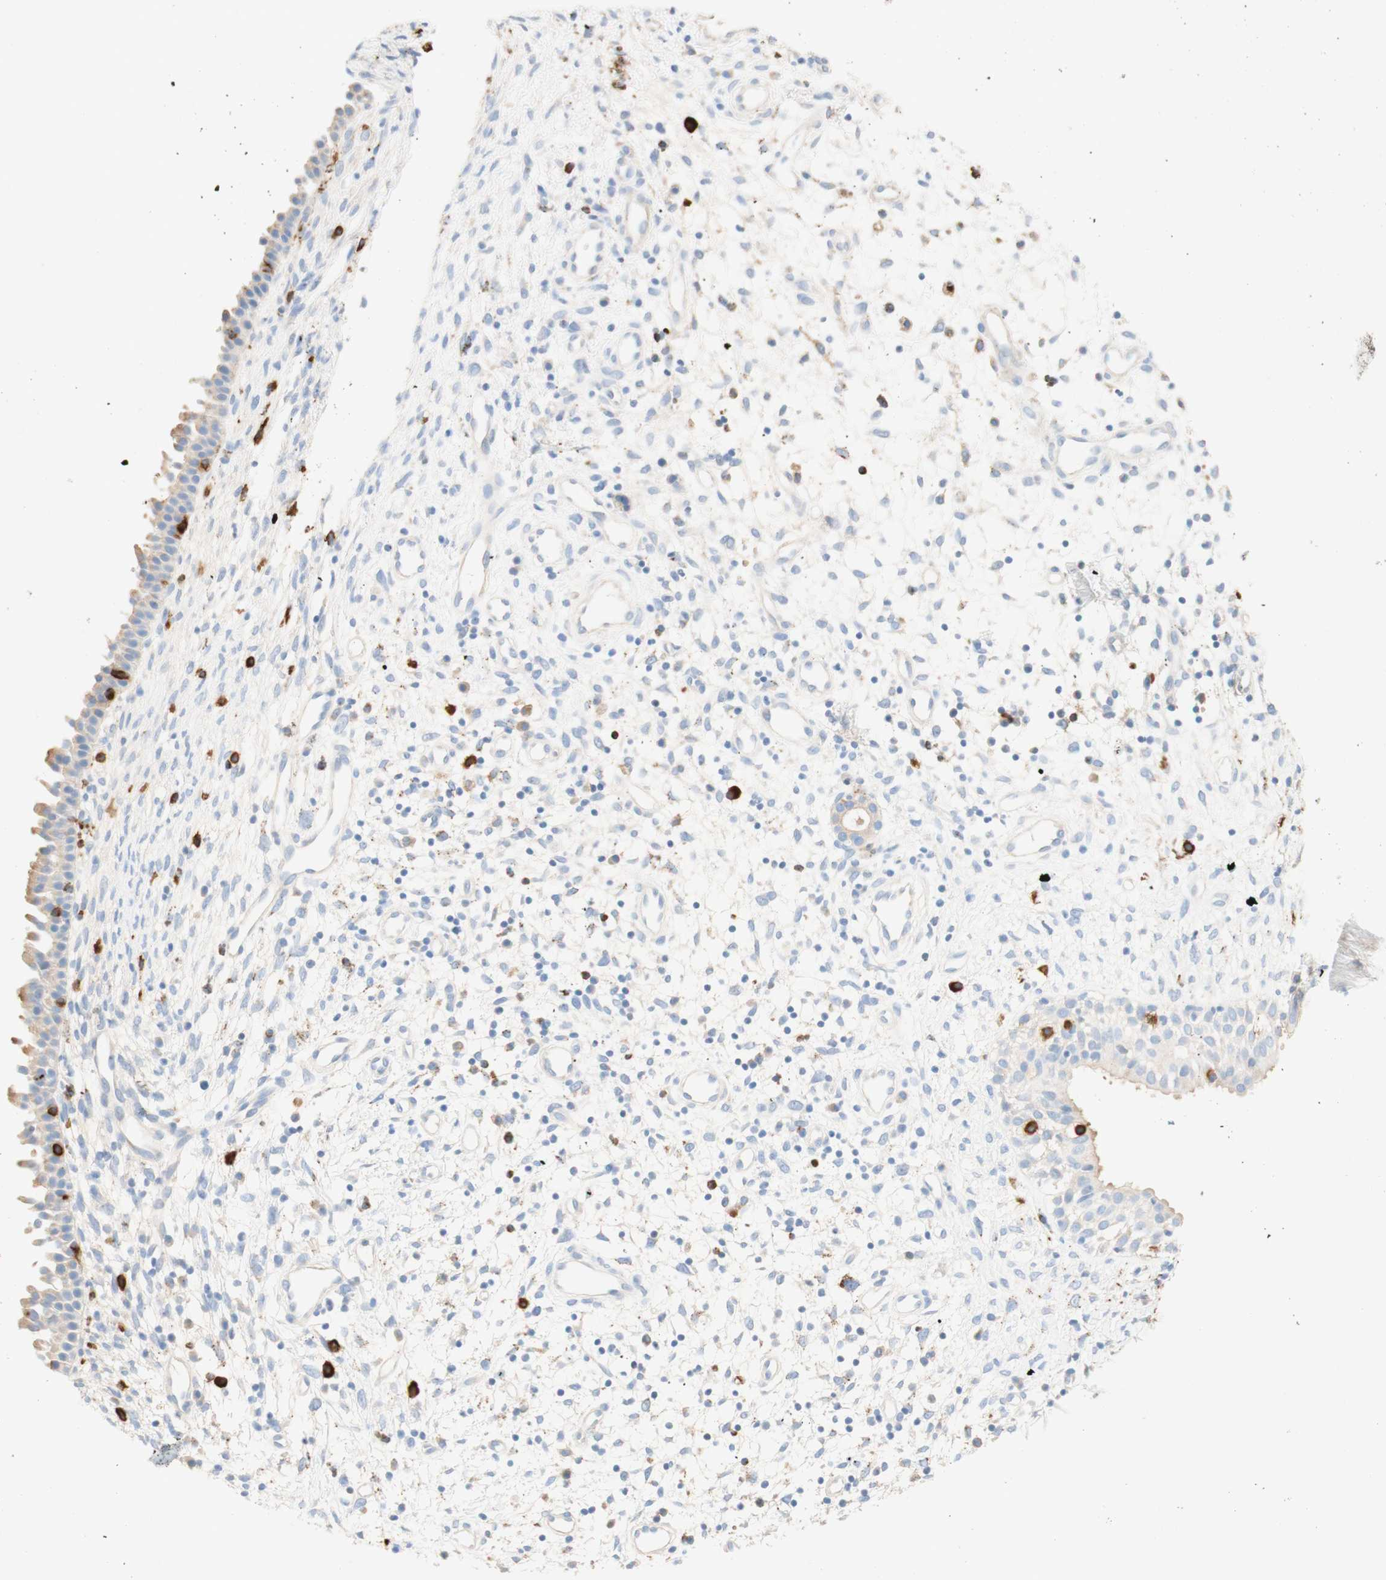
{"staining": {"intensity": "weak", "quantity": "<25%", "location": "cytoplasmic/membranous"}, "tissue": "nasopharynx", "cell_type": "Respiratory epithelial cells", "image_type": "normal", "snomed": [{"axis": "morphology", "description": "Normal tissue, NOS"}, {"axis": "topography", "description": "Nasopharynx"}], "caption": "DAB (3,3'-diaminobenzidine) immunohistochemical staining of benign human nasopharynx reveals no significant expression in respiratory epithelial cells.", "gene": "CD63", "patient": {"sex": "male", "age": 22}}